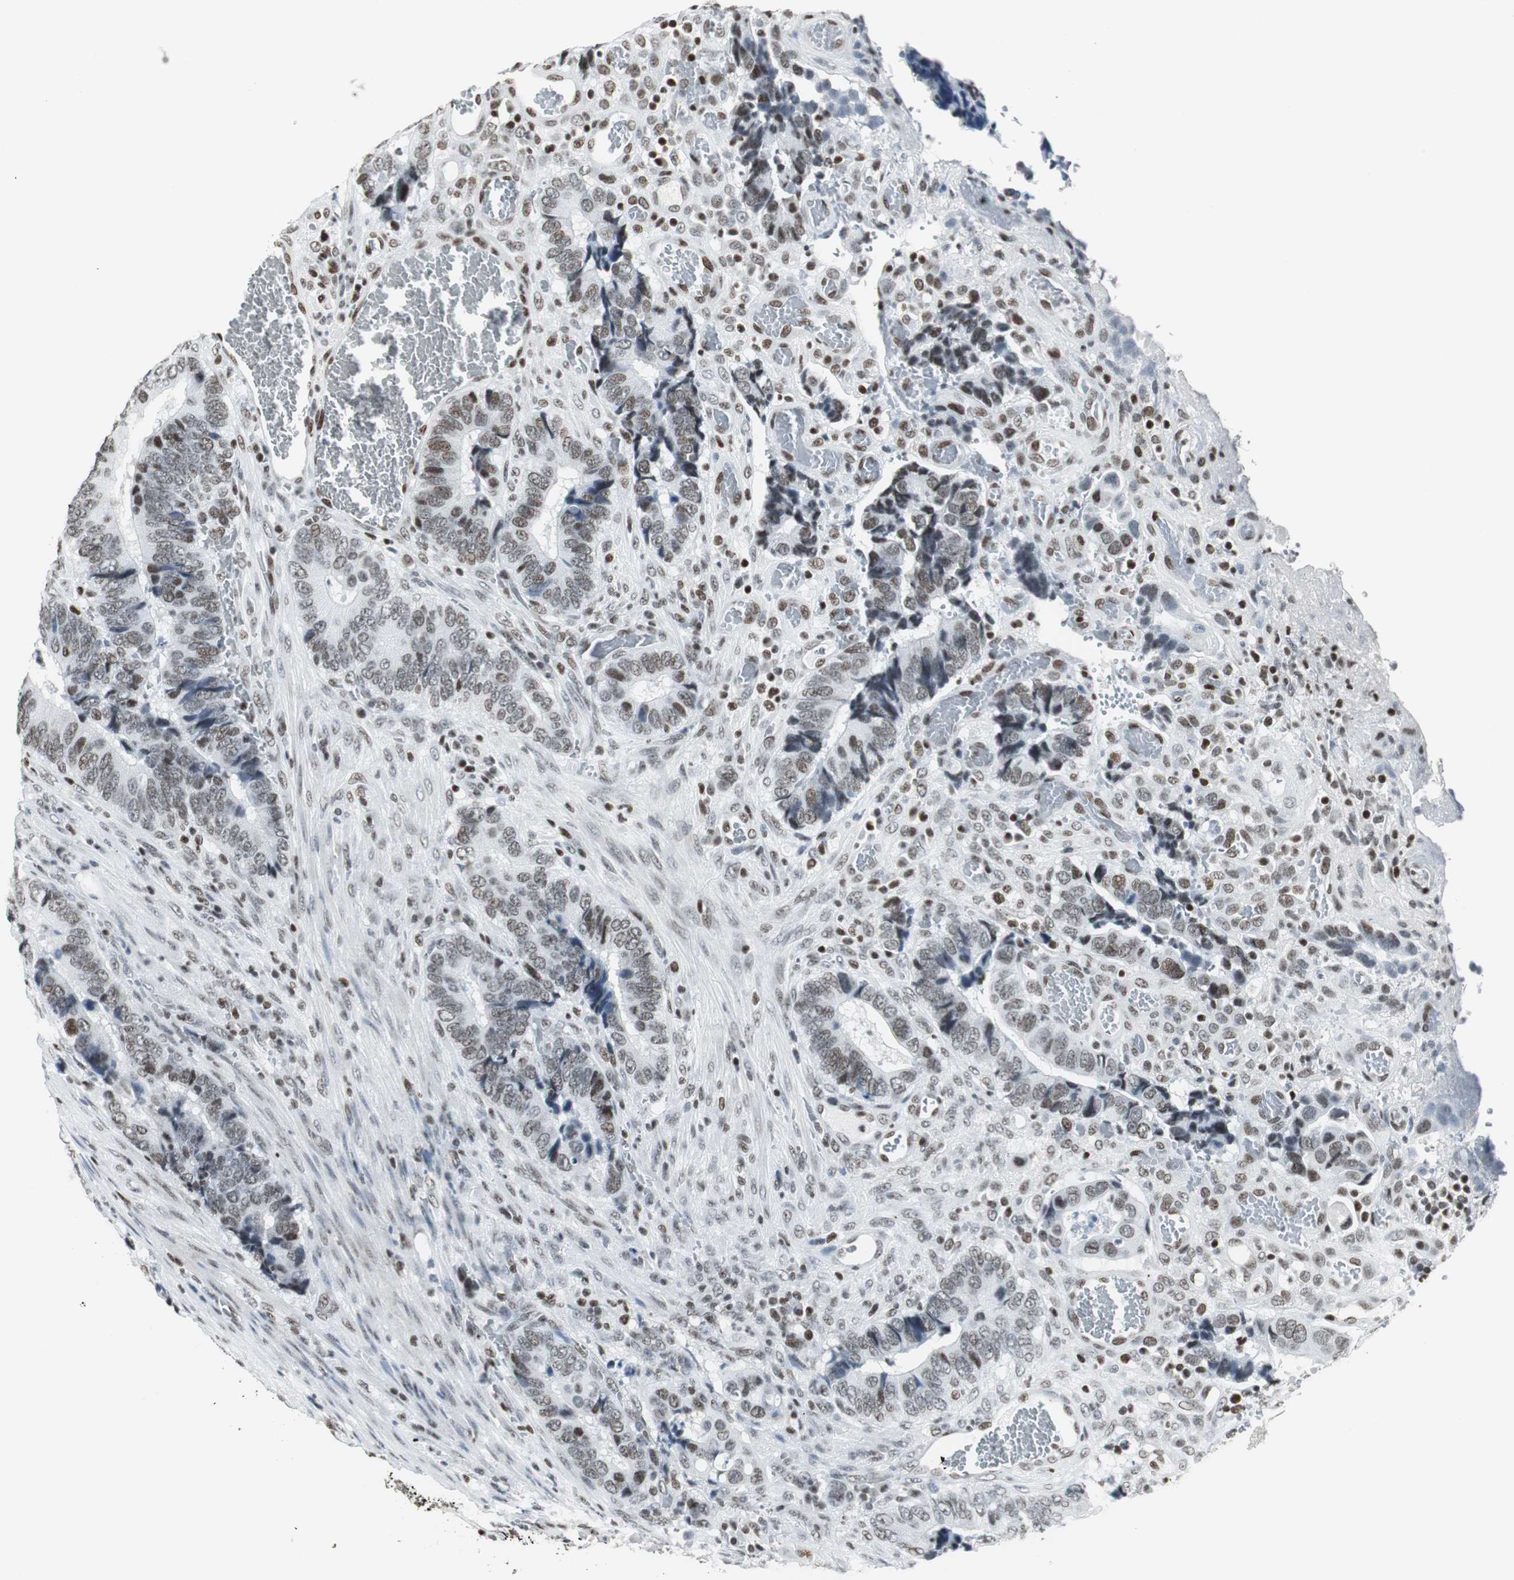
{"staining": {"intensity": "moderate", "quantity": ">75%", "location": "nuclear"}, "tissue": "colorectal cancer", "cell_type": "Tumor cells", "image_type": "cancer", "snomed": [{"axis": "morphology", "description": "Adenocarcinoma, NOS"}, {"axis": "topography", "description": "Colon"}], "caption": "A brown stain highlights moderate nuclear staining of a protein in human colorectal cancer (adenocarcinoma) tumor cells.", "gene": "RBBP4", "patient": {"sex": "male", "age": 72}}